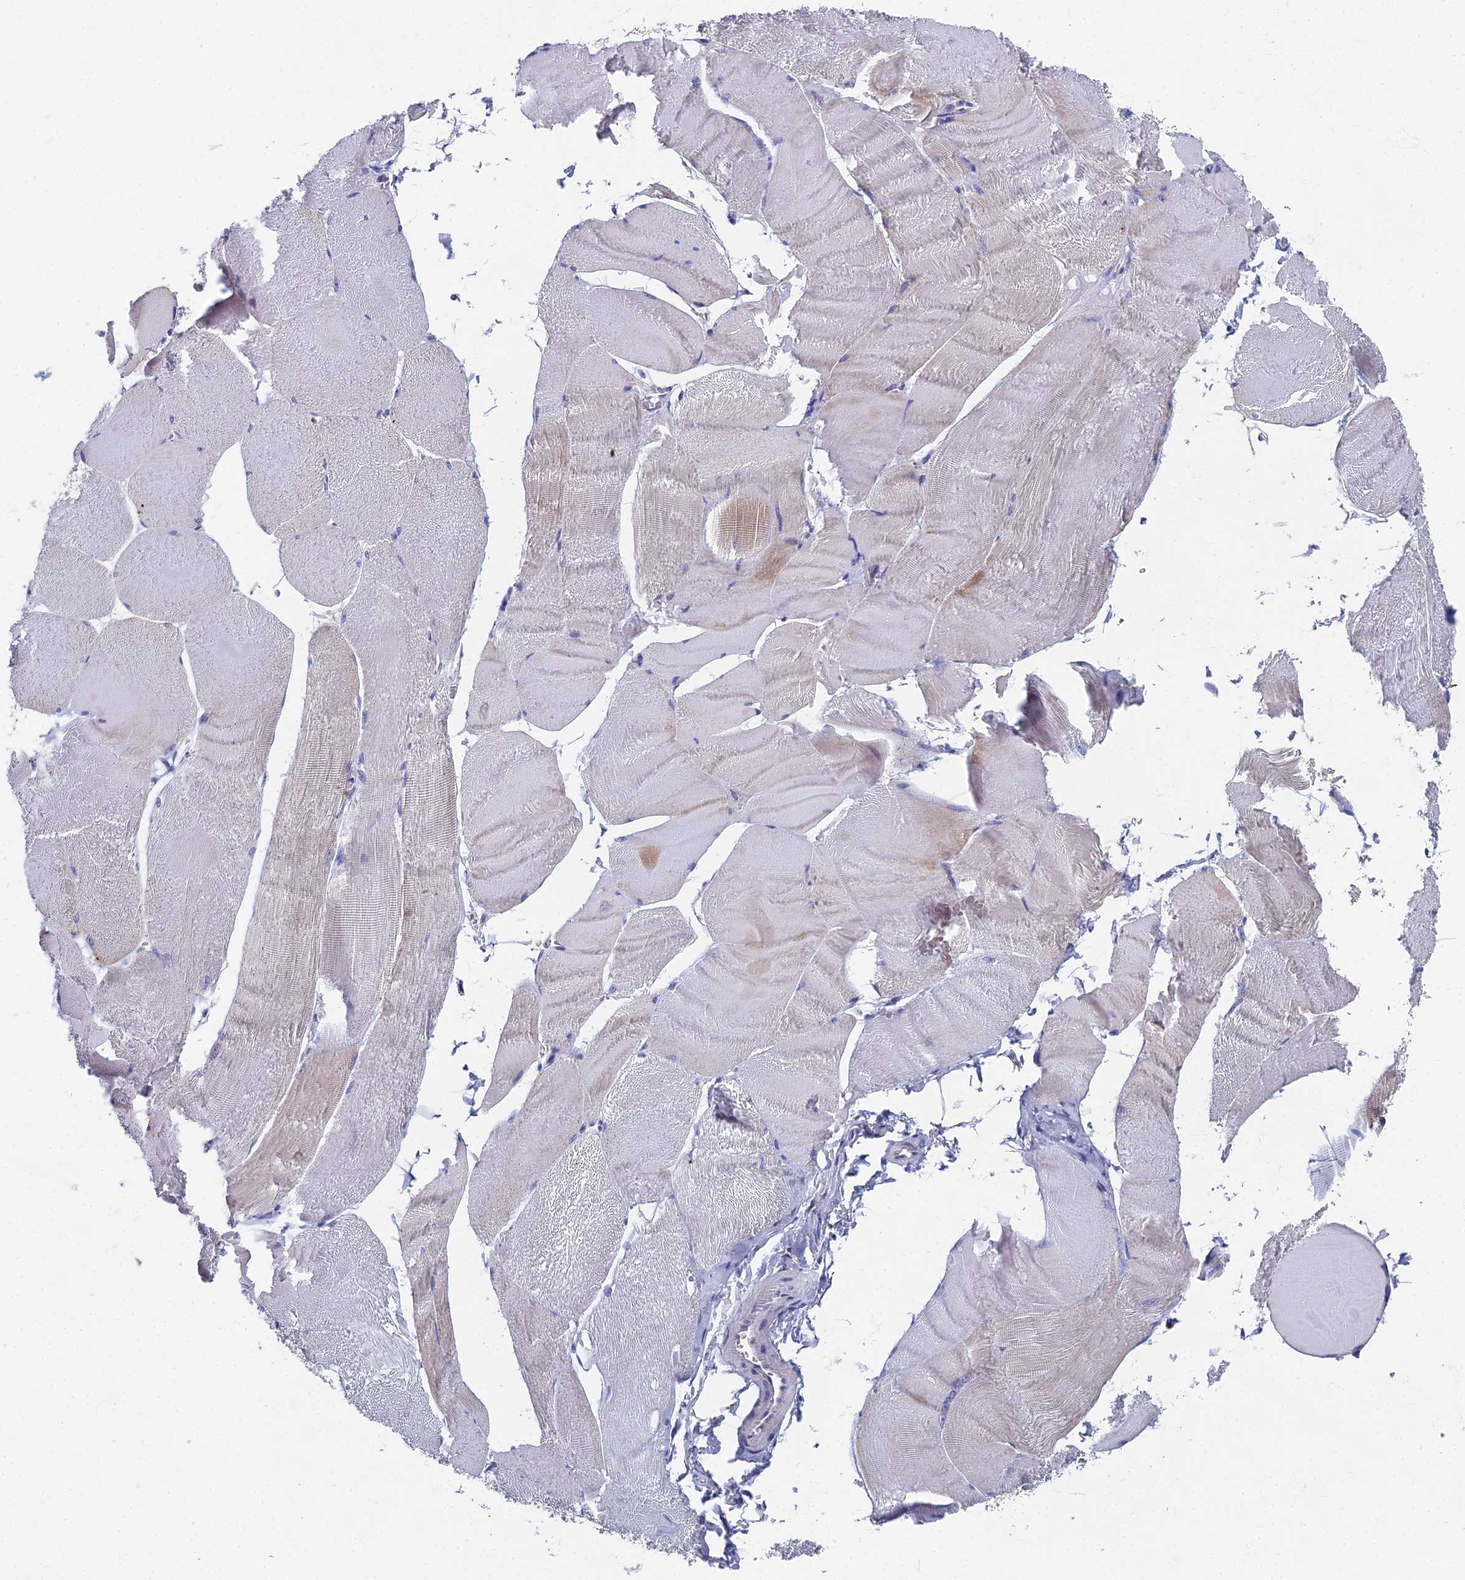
{"staining": {"intensity": "moderate", "quantity": "<25%", "location": "cytoplasmic/membranous"}, "tissue": "skeletal muscle", "cell_type": "Myocytes", "image_type": "normal", "snomed": [{"axis": "morphology", "description": "Normal tissue, NOS"}, {"axis": "morphology", "description": "Basal cell carcinoma"}, {"axis": "topography", "description": "Skeletal muscle"}], "caption": "Immunohistochemistry (IHC) photomicrograph of unremarkable human skeletal muscle stained for a protein (brown), which exhibits low levels of moderate cytoplasmic/membranous expression in approximately <25% of myocytes.", "gene": "SPIN4", "patient": {"sex": "female", "age": 64}}